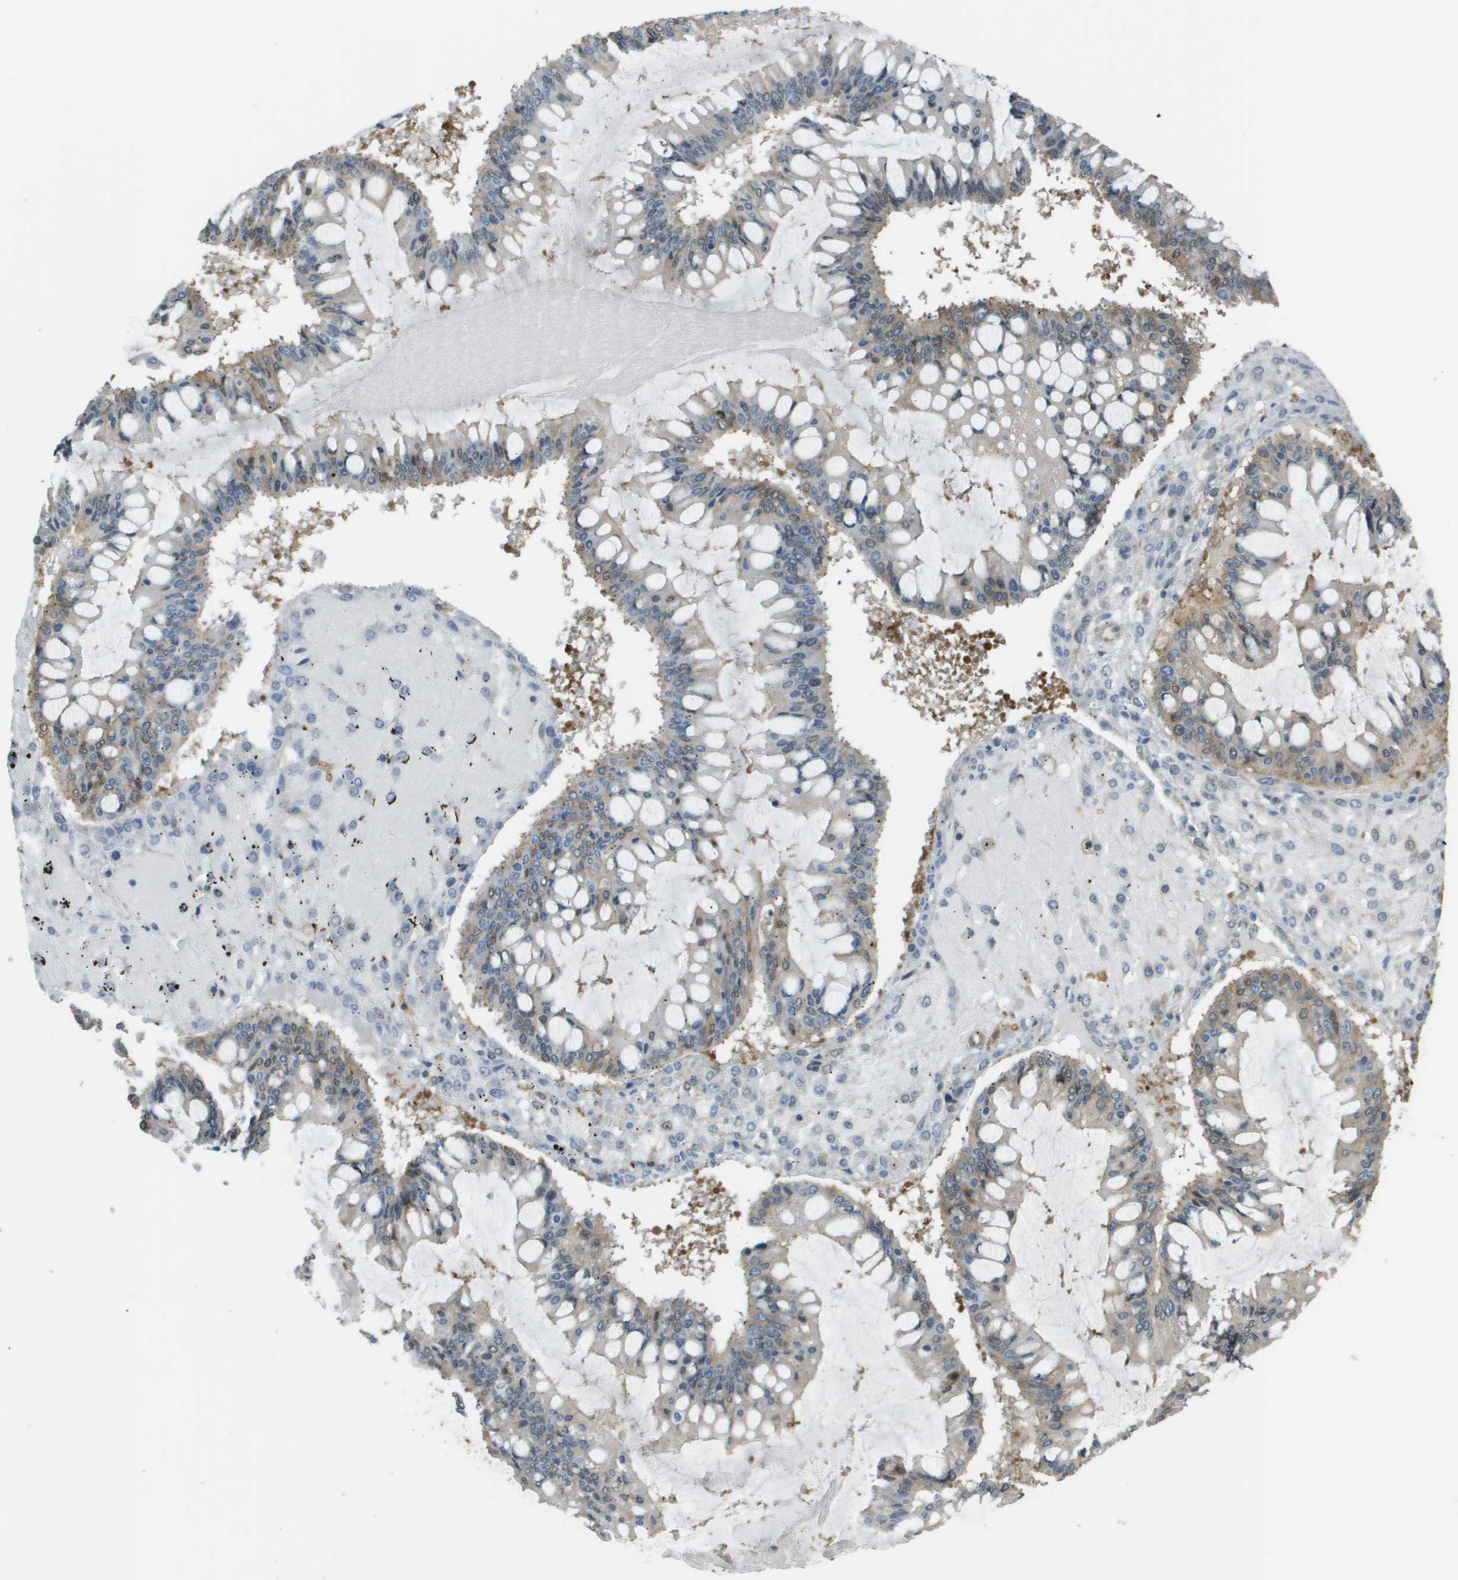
{"staining": {"intensity": "moderate", "quantity": "<25%", "location": "cytoplasmic/membranous"}, "tissue": "ovarian cancer", "cell_type": "Tumor cells", "image_type": "cancer", "snomed": [{"axis": "morphology", "description": "Cystadenocarcinoma, mucinous, NOS"}, {"axis": "topography", "description": "Ovary"}], "caption": "This micrograph exhibits ovarian mucinous cystadenocarcinoma stained with IHC to label a protein in brown. The cytoplasmic/membranous of tumor cells show moderate positivity for the protein. Nuclei are counter-stained blue.", "gene": "CORO1B", "patient": {"sex": "female", "age": 73}}